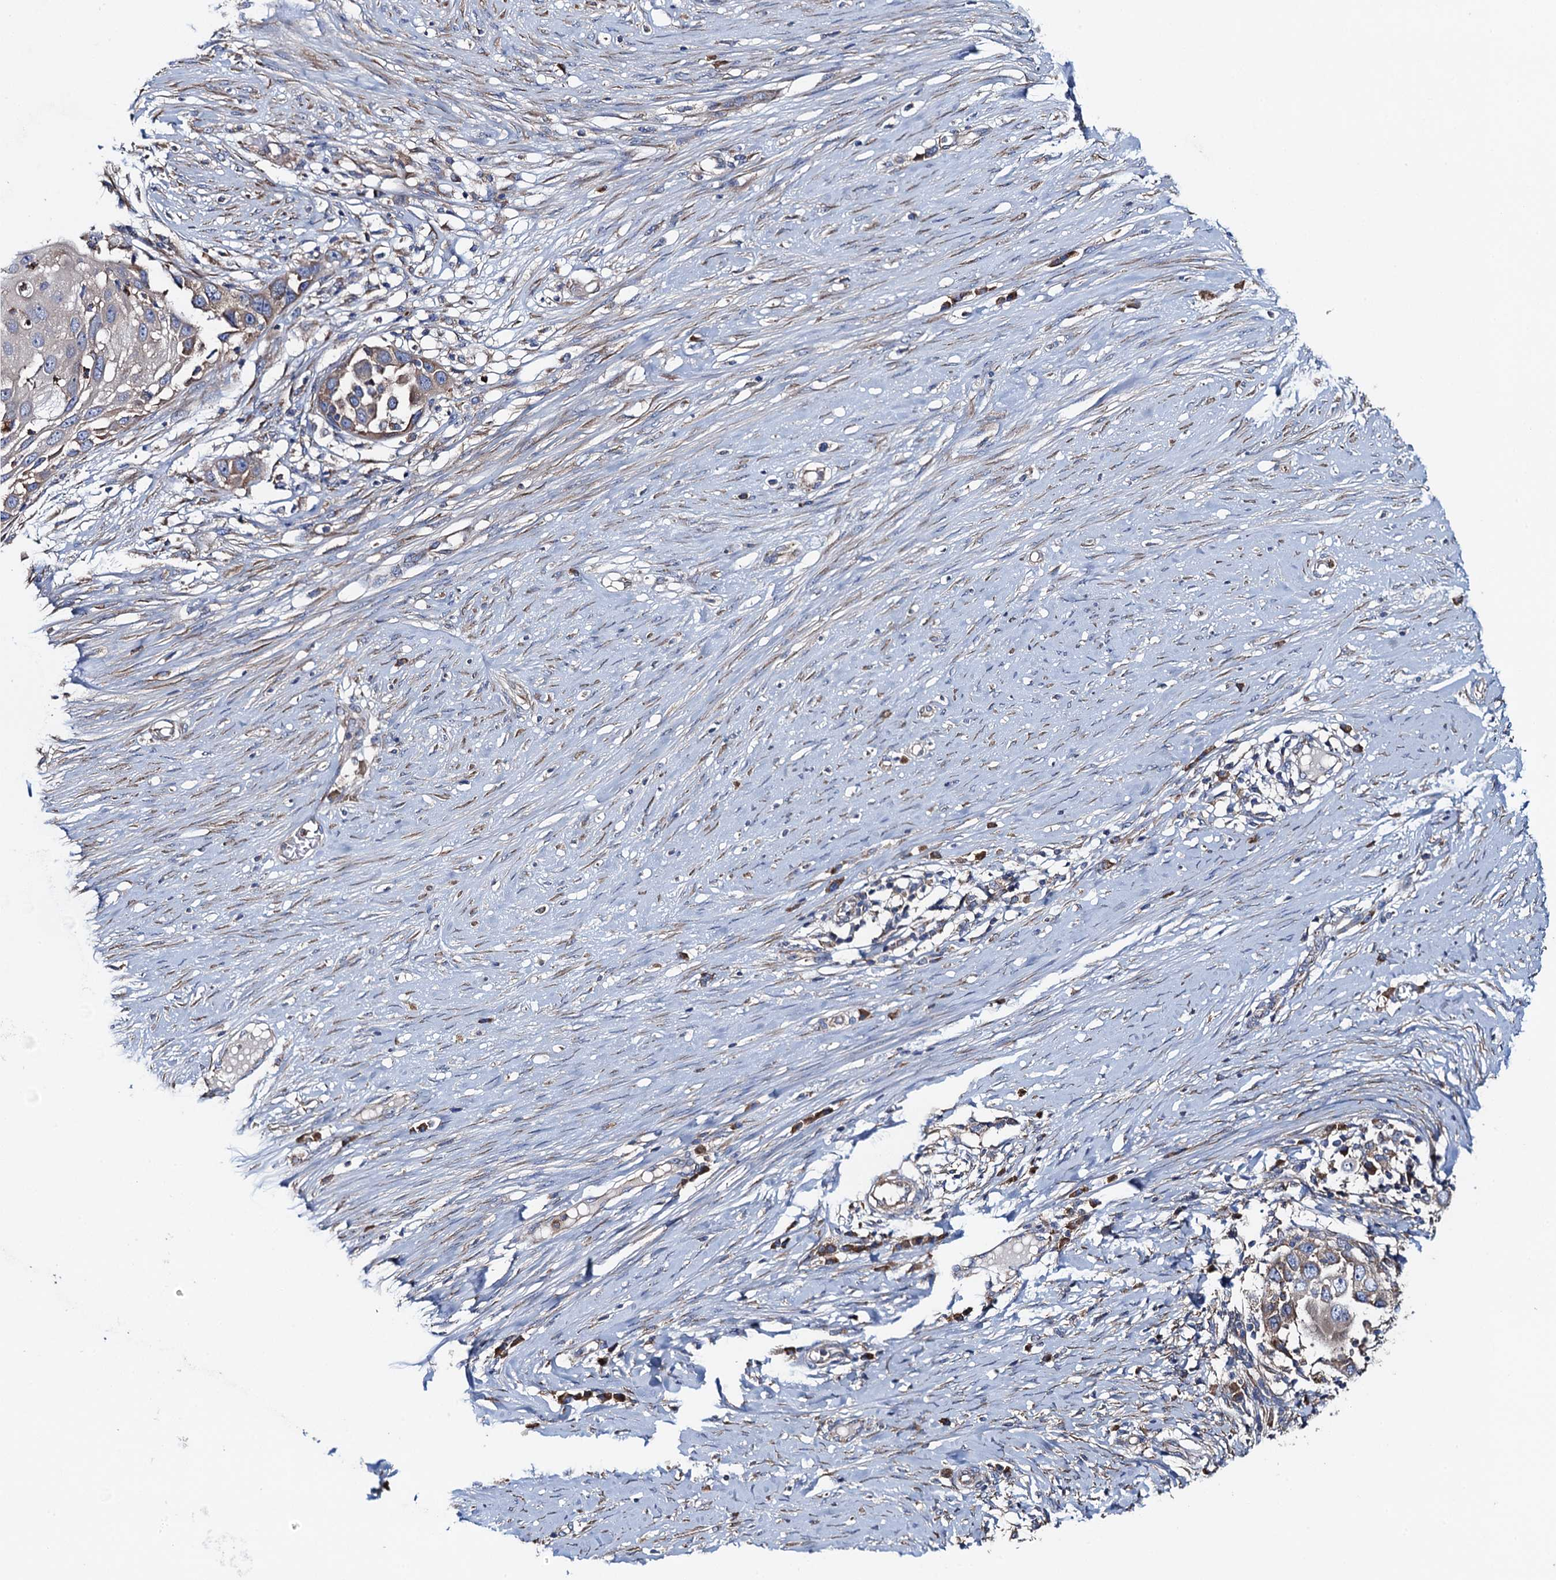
{"staining": {"intensity": "moderate", "quantity": "<25%", "location": "cytoplasmic/membranous"}, "tissue": "skin cancer", "cell_type": "Tumor cells", "image_type": "cancer", "snomed": [{"axis": "morphology", "description": "Squamous cell carcinoma, NOS"}, {"axis": "topography", "description": "Skin"}], "caption": "Tumor cells exhibit low levels of moderate cytoplasmic/membranous positivity in about <25% of cells in human skin cancer.", "gene": "ADCY9", "patient": {"sex": "female", "age": 44}}